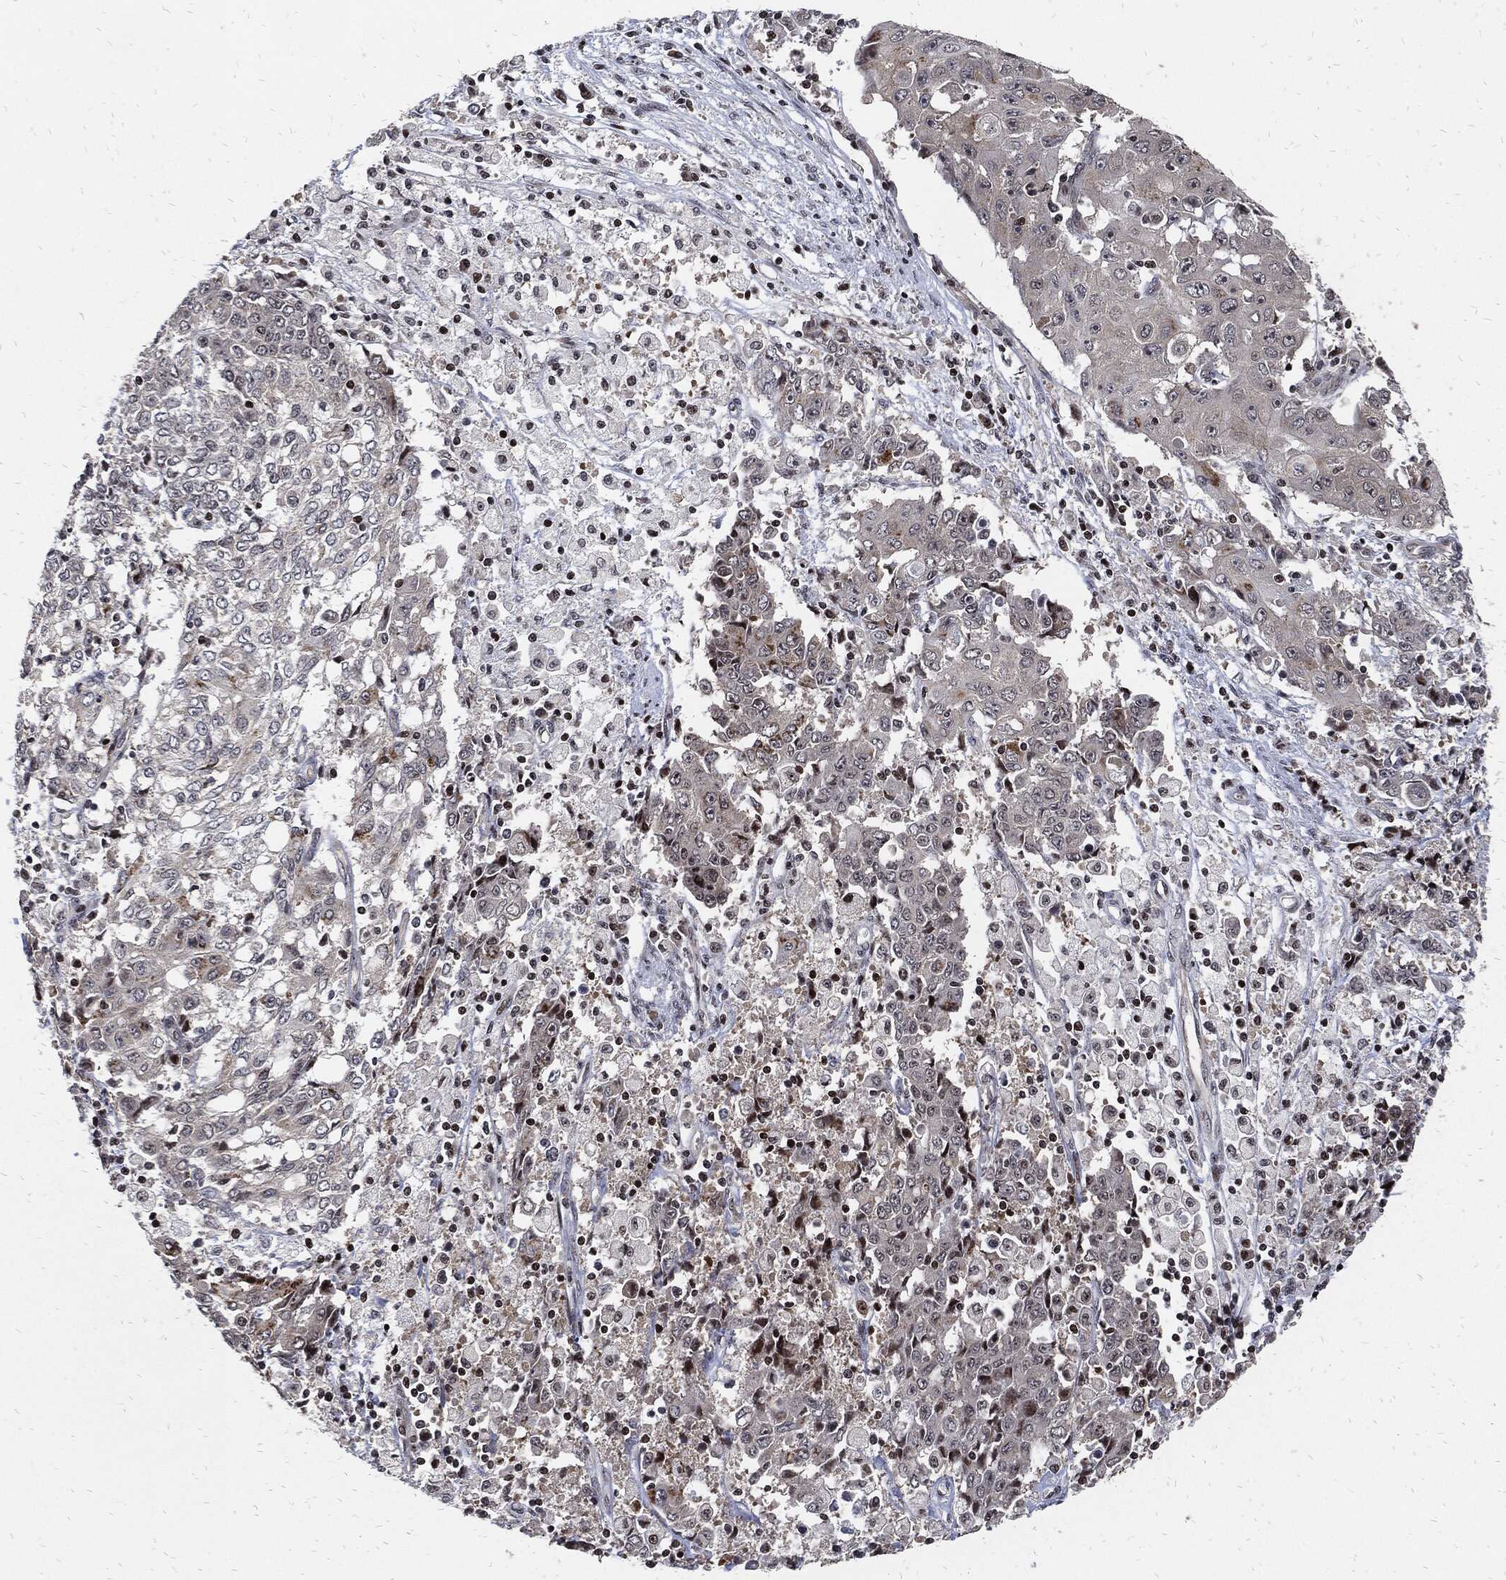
{"staining": {"intensity": "negative", "quantity": "none", "location": "none"}, "tissue": "ovarian cancer", "cell_type": "Tumor cells", "image_type": "cancer", "snomed": [{"axis": "morphology", "description": "Carcinoma, endometroid"}, {"axis": "topography", "description": "Ovary"}], "caption": "Immunohistochemical staining of human ovarian endometroid carcinoma exhibits no significant positivity in tumor cells.", "gene": "ZNF775", "patient": {"sex": "female", "age": 42}}